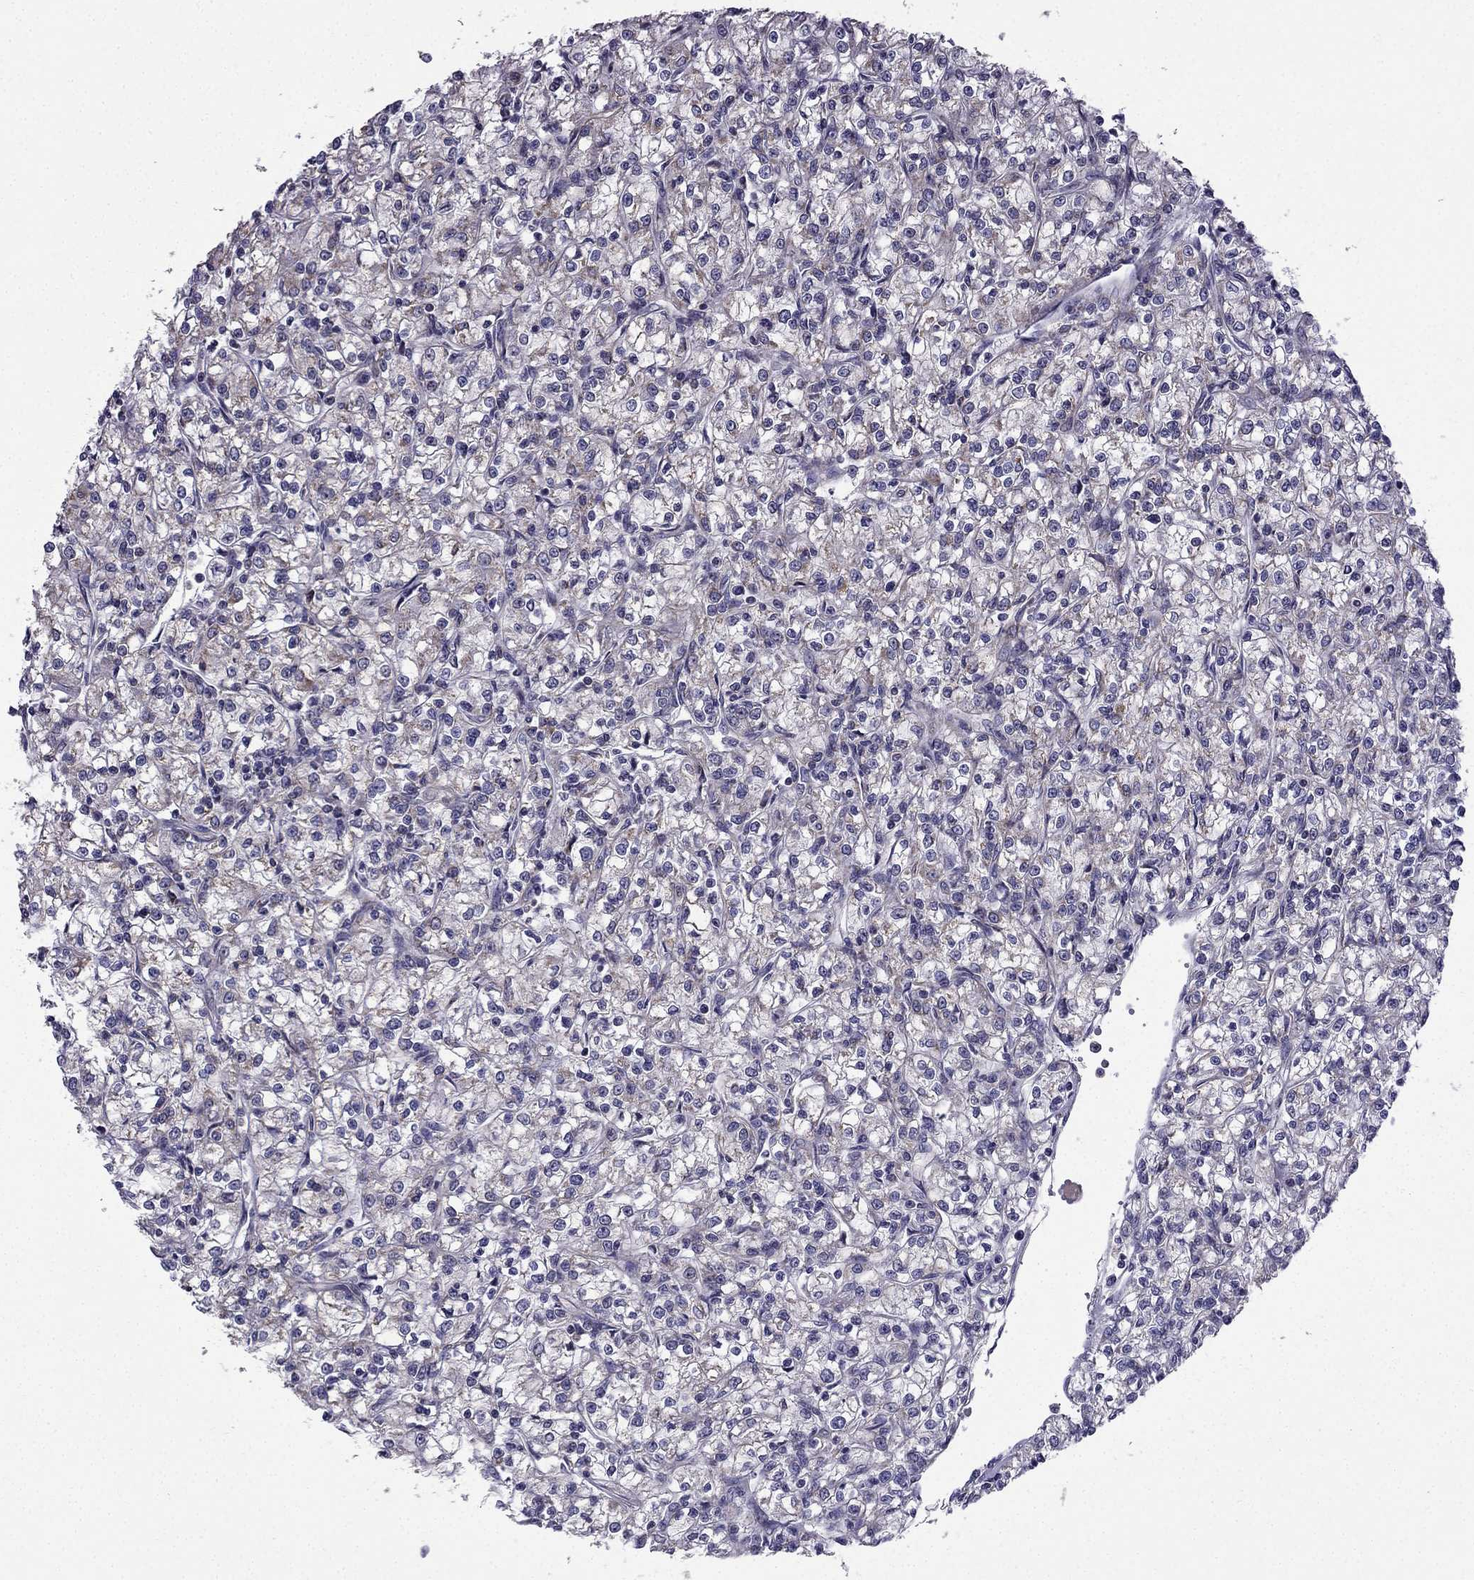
{"staining": {"intensity": "weak", "quantity": "25%-75%", "location": "cytoplasmic/membranous"}, "tissue": "renal cancer", "cell_type": "Tumor cells", "image_type": "cancer", "snomed": [{"axis": "morphology", "description": "Adenocarcinoma, NOS"}, {"axis": "topography", "description": "Kidney"}], "caption": "Immunohistochemical staining of renal adenocarcinoma demonstrates low levels of weak cytoplasmic/membranous expression in about 25%-75% of tumor cells. (DAB IHC with brightfield microscopy, high magnification).", "gene": "SLC6A2", "patient": {"sex": "female", "age": 59}}